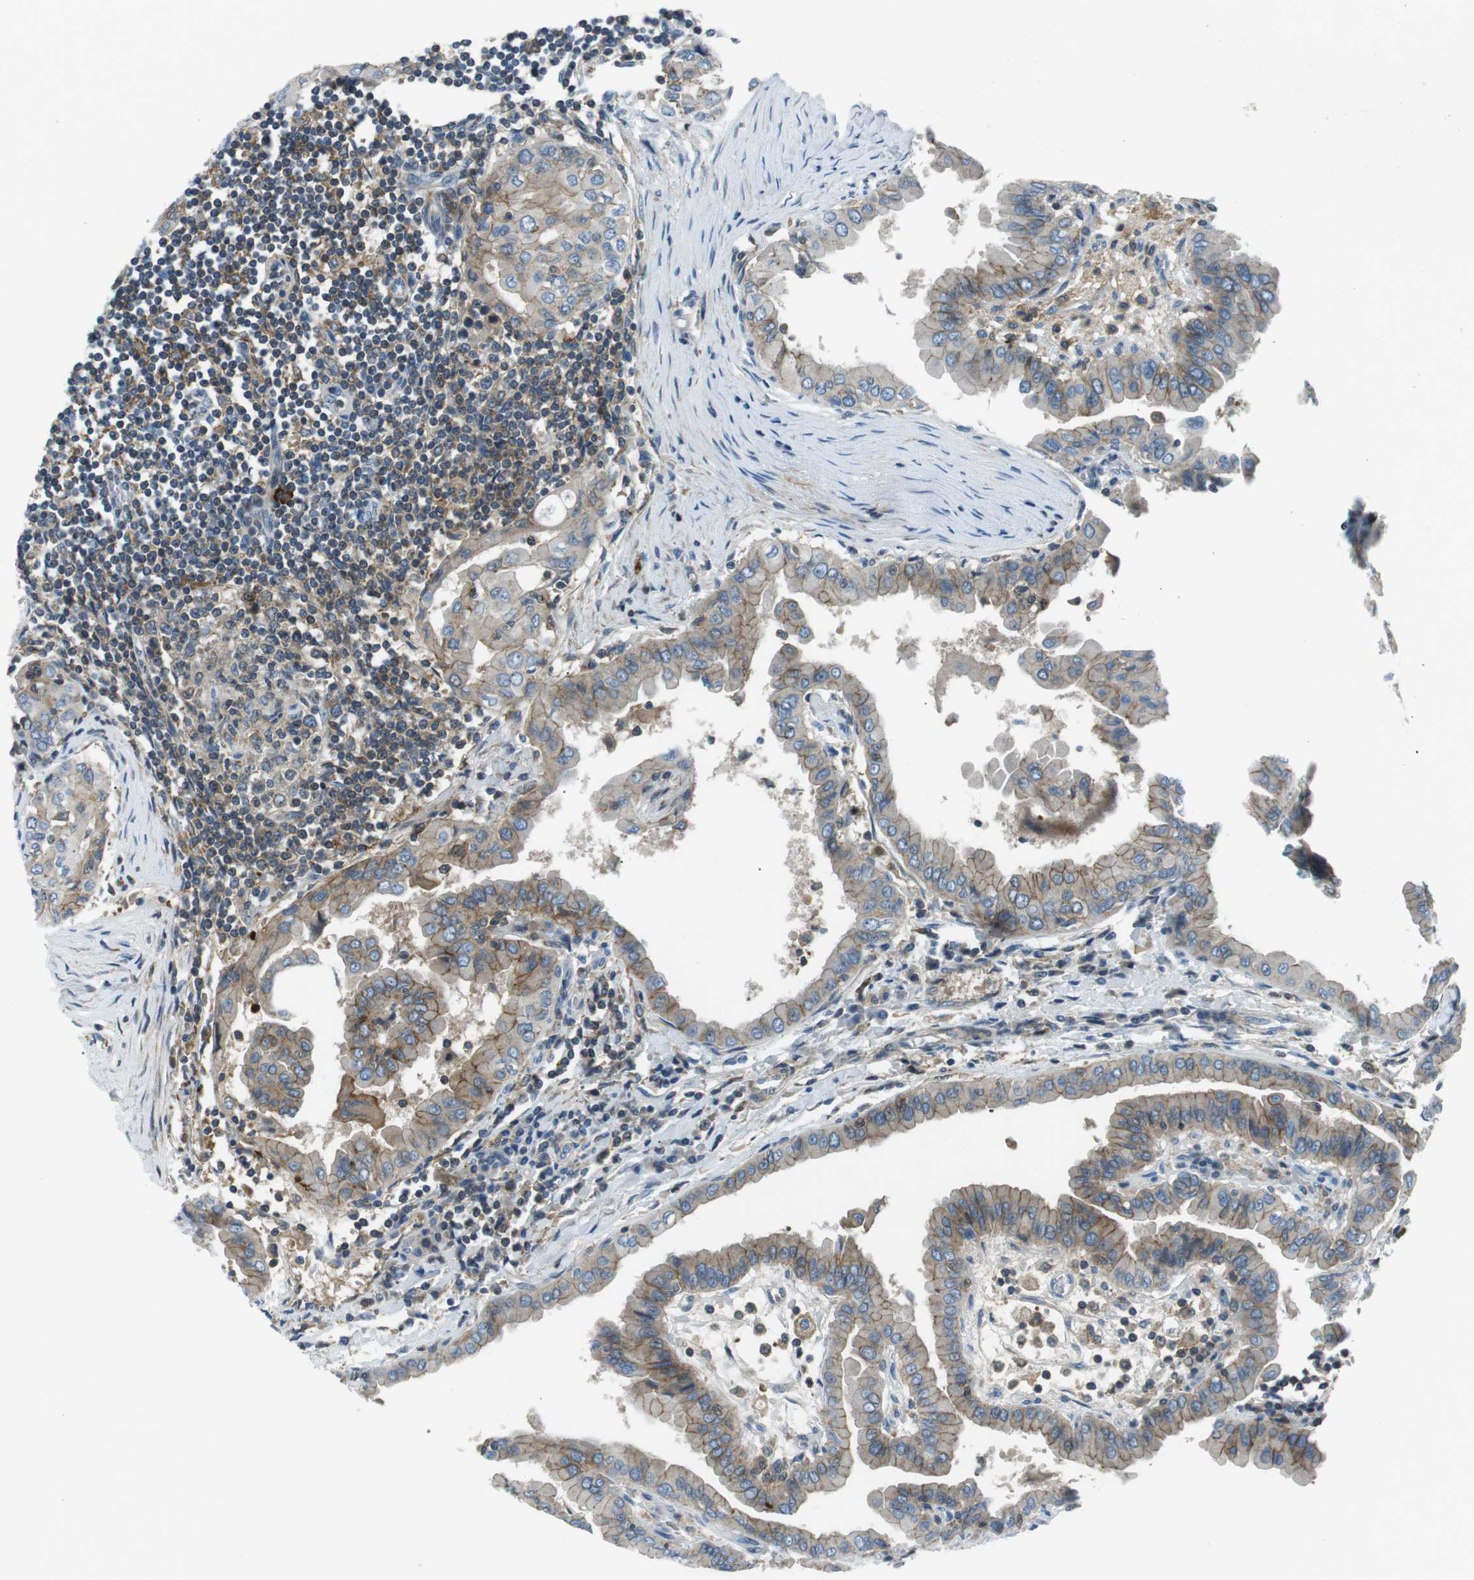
{"staining": {"intensity": "moderate", "quantity": ">75%", "location": "cytoplasmic/membranous"}, "tissue": "thyroid cancer", "cell_type": "Tumor cells", "image_type": "cancer", "snomed": [{"axis": "morphology", "description": "Papillary adenocarcinoma, NOS"}, {"axis": "topography", "description": "Thyroid gland"}], "caption": "Immunohistochemical staining of papillary adenocarcinoma (thyroid) exhibits medium levels of moderate cytoplasmic/membranous positivity in about >75% of tumor cells.", "gene": "ARVCF", "patient": {"sex": "male", "age": 33}}